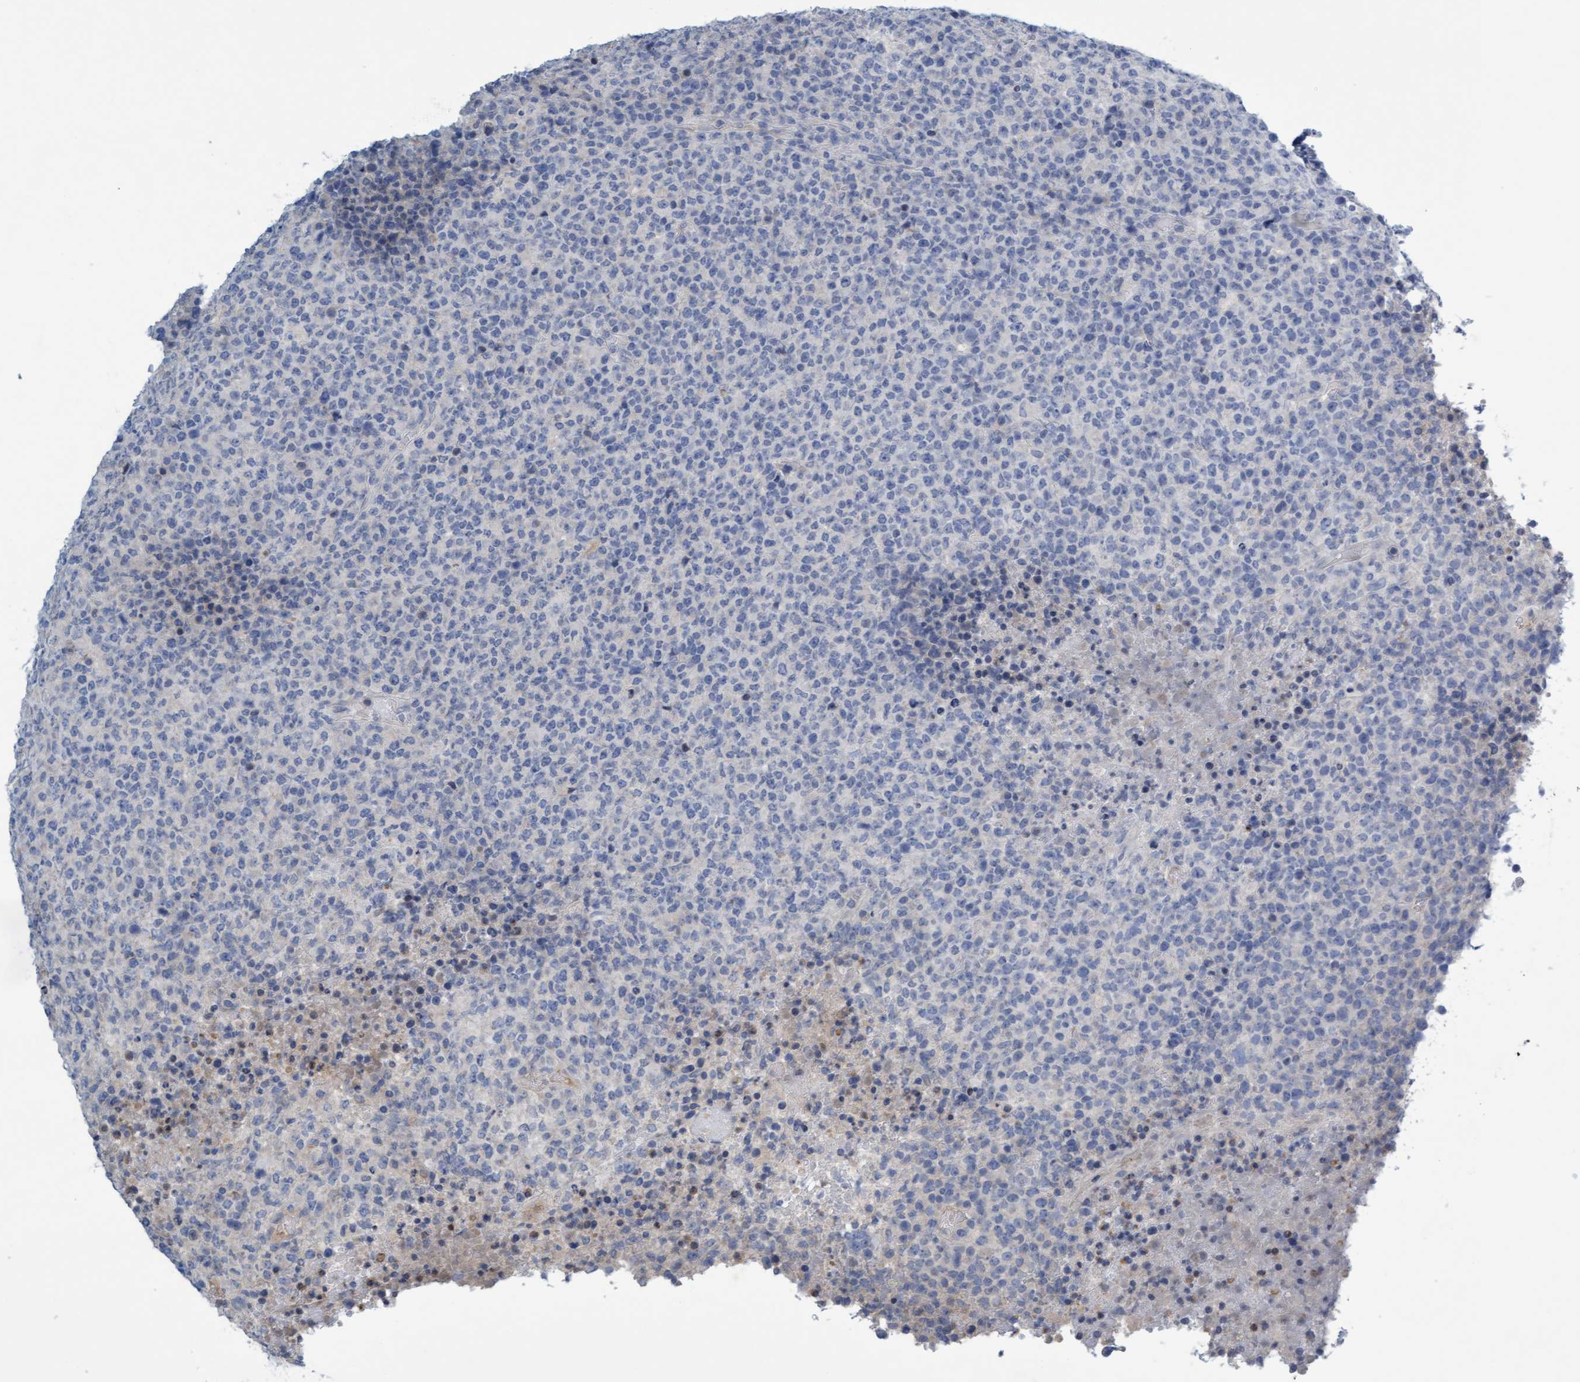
{"staining": {"intensity": "negative", "quantity": "none", "location": "none"}, "tissue": "lymphoma", "cell_type": "Tumor cells", "image_type": "cancer", "snomed": [{"axis": "morphology", "description": "Malignant lymphoma, non-Hodgkin's type, High grade"}, {"axis": "topography", "description": "Lymph node"}], "caption": "High power microscopy photomicrograph of an immunohistochemistry photomicrograph of high-grade malignant lymphoma, non-Hodgkin's type, revealing no significant staining in tumor cells.", "gene": "DDHD2", "patient": {"sex": "male", "age": 13}}